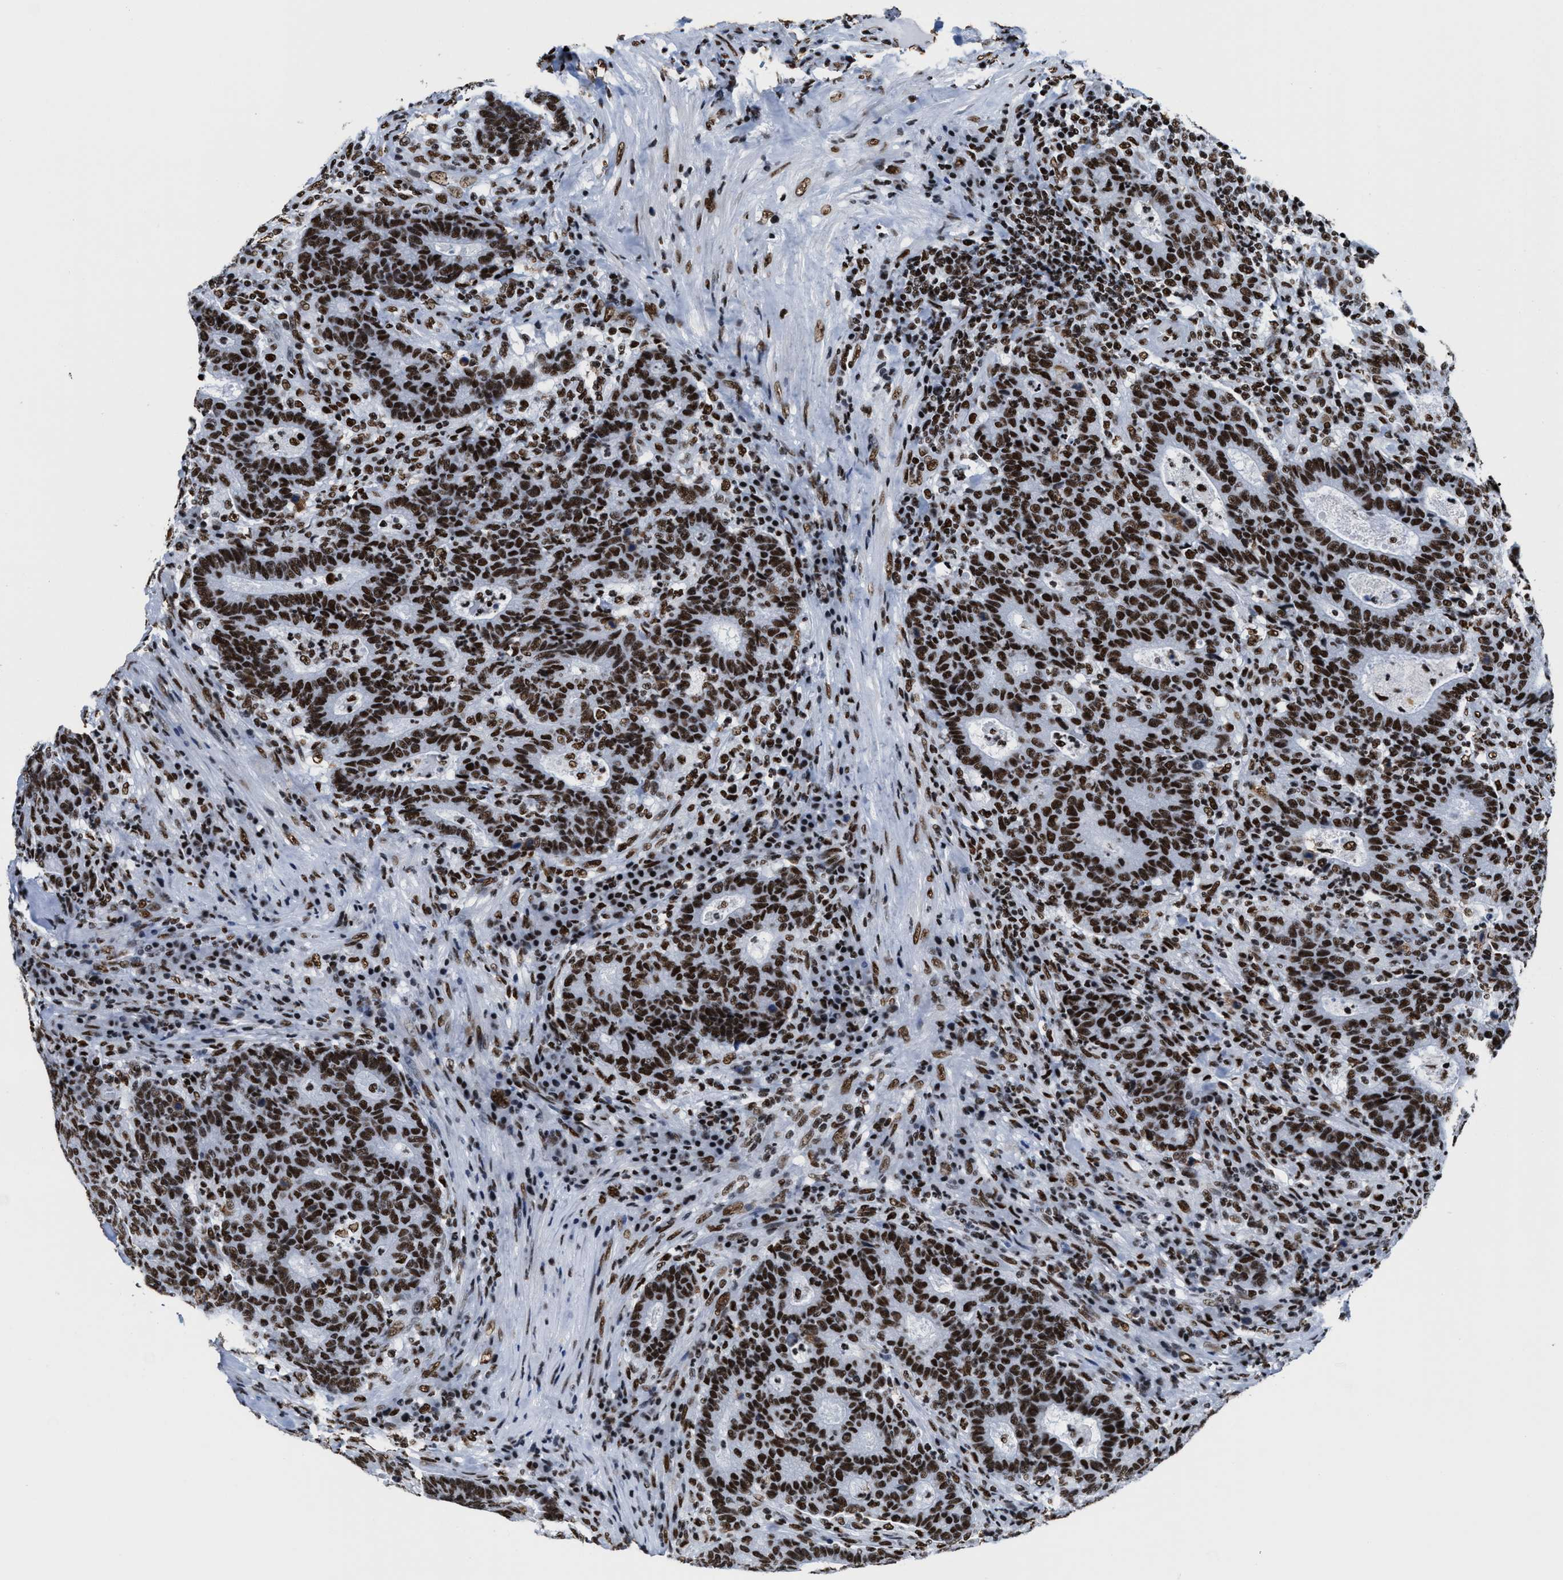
{"staining": {"intensity": "strong", "quantity": ">75%", "location": "nuclear"}, "tissue": "colorectal cancer", "cell_type": "Tumor cells", "image_type": "cancer", "snomed": [{"axis": "morphology", "description": "Adenocarcinoma, NOS"}, {"axis": "topography", "description": "Colon"}], "caption": "Protein expression analysis of human colorectal adenocarcinoma reveals strong nuclear staining in about >75% of tumor cells. Nuclei are stained in blue.", "gene": "SMARCC2", "patient": {"sex": "female", "age": 75}}